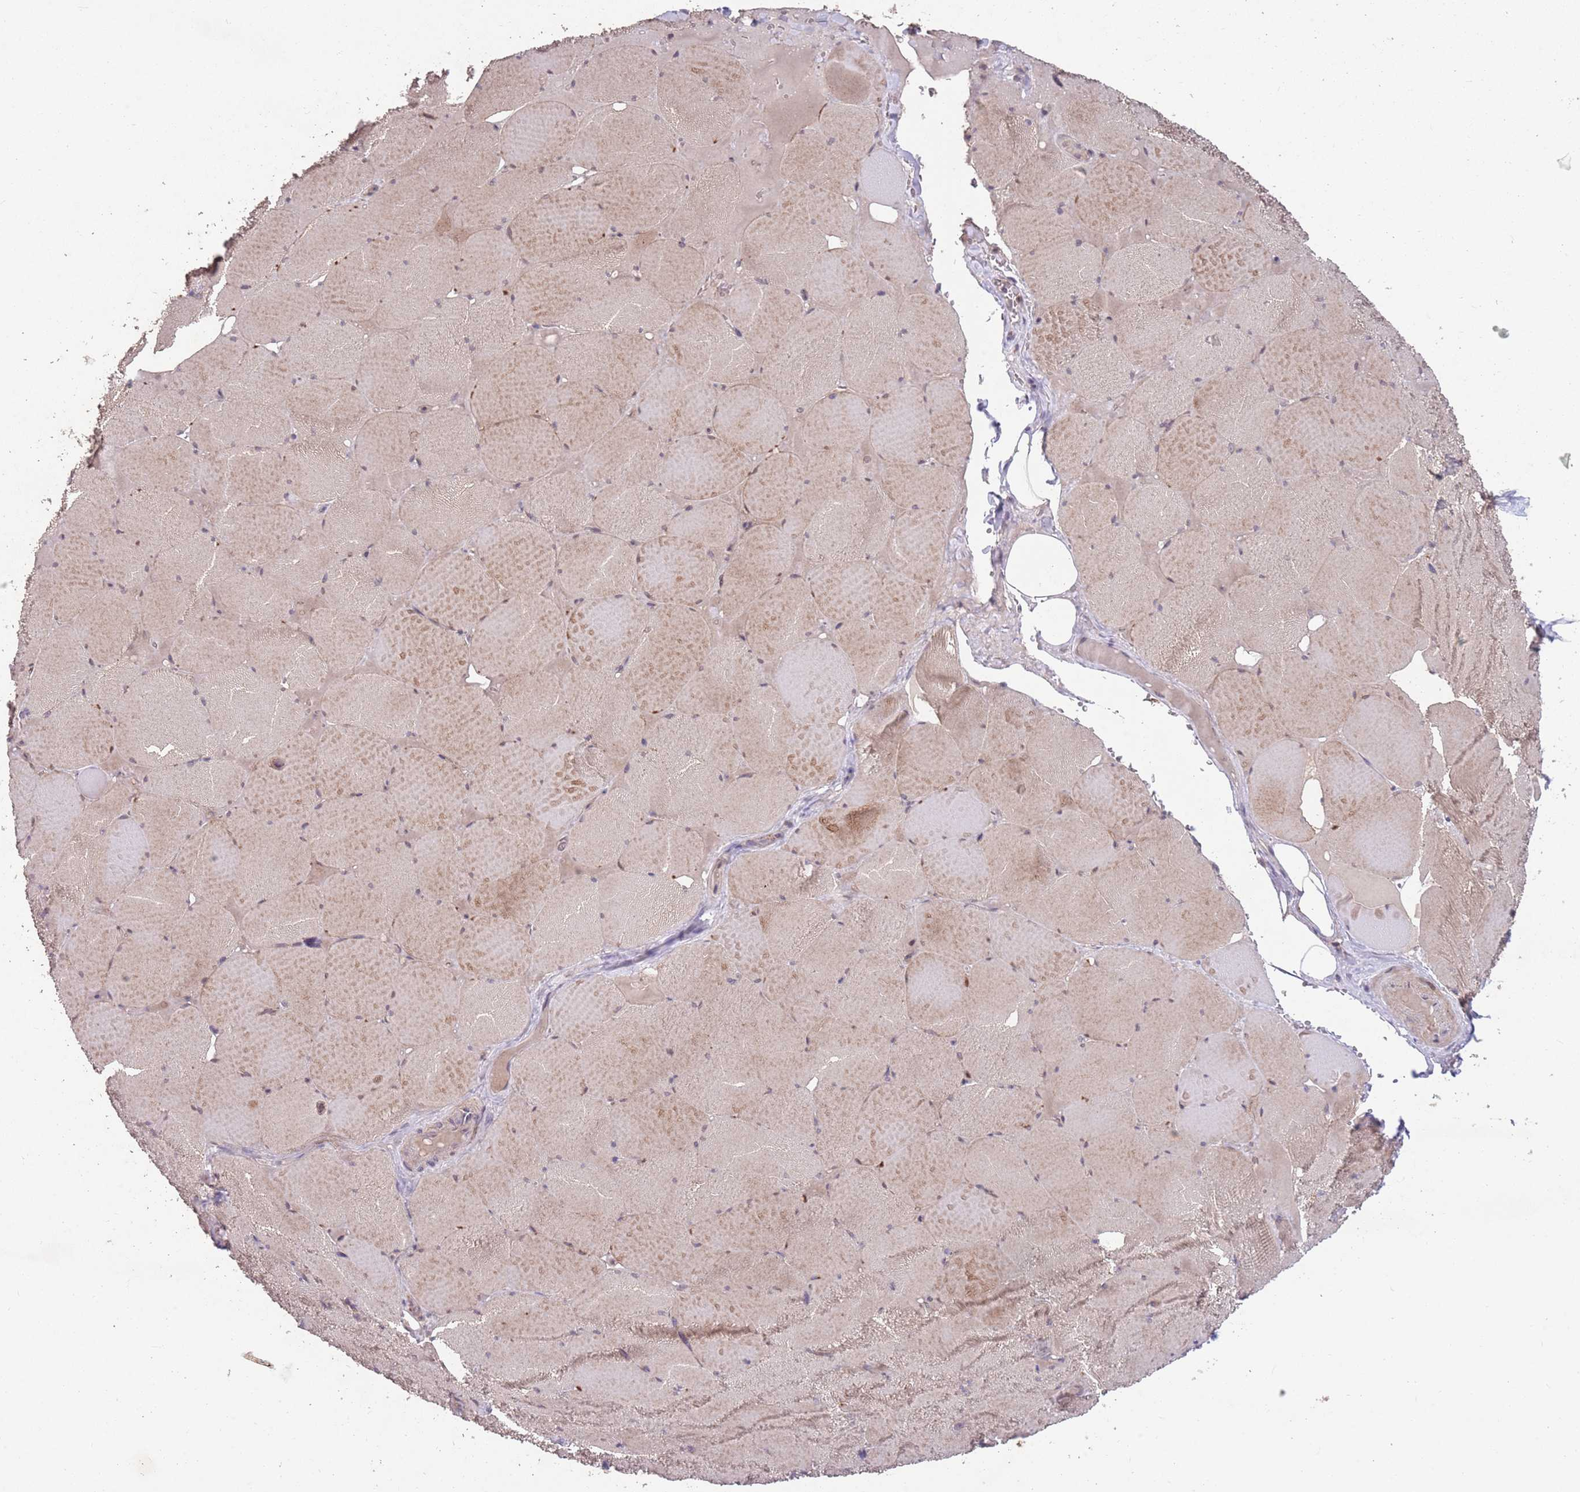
{"staining": {"intensity": "weak", "quantity": ">75%", "location": "cytoplasmic/membranous"}, "tissue": "skeletal muscle", "cell_type": "Myocytes", "image_type": "normal", "snomed": [{"axis": "morphology", "description": "Normal tissue, NOS"}, {"axis": "topography", "description": "Skeletal muscle"}, {"axis": "topography", "description": "Head-Neck"}], "caption": "Immunohistochemical staining of benign human skeletal muscle displays low levels of weak cytoplasmic/membranous staining in about >75% of myocytes. Nuclei are stained in blue.", "gene": "MEI1", "patient": {"sex": "male", "age": 66}}